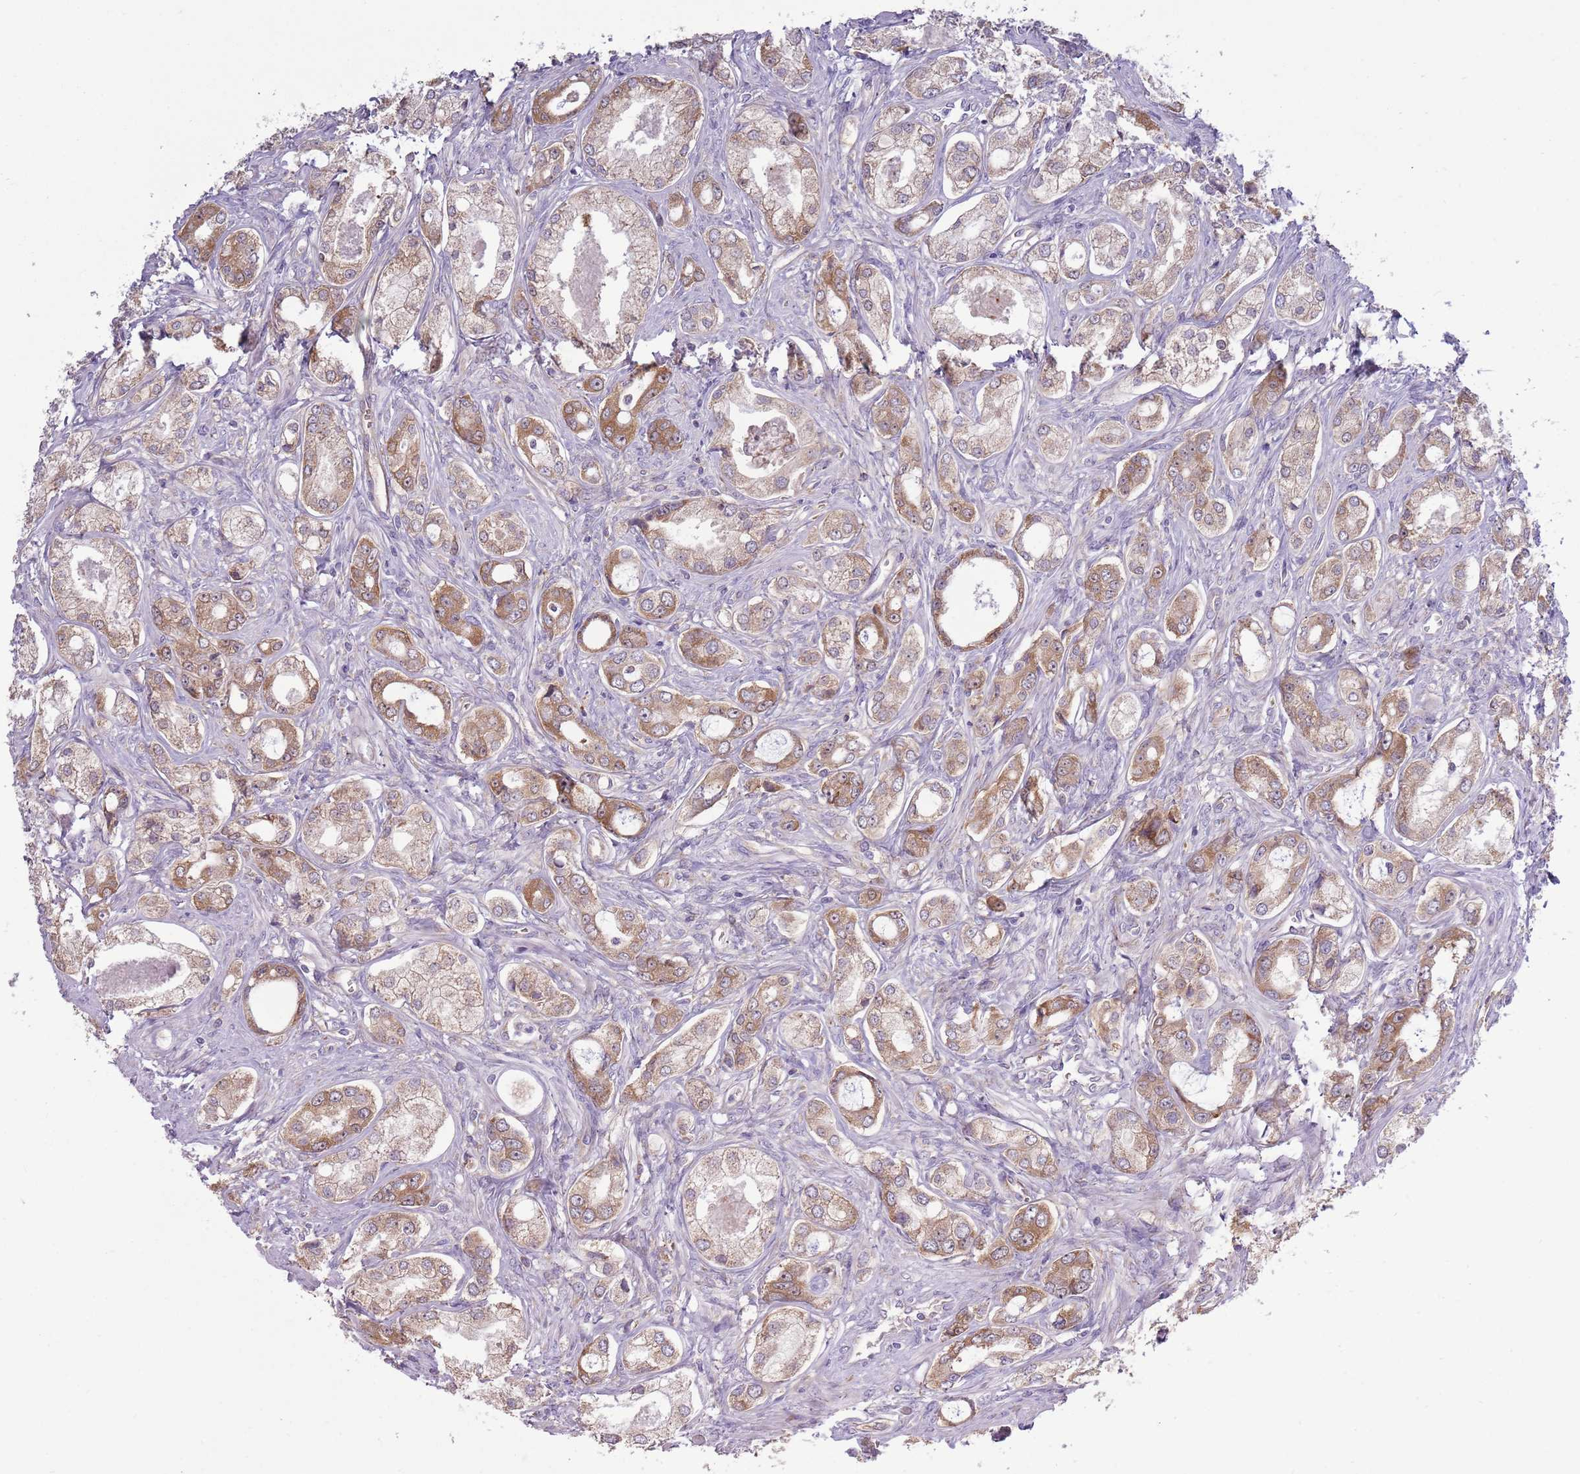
{"staining": {"intensity": "moderate", "quantity": "25%-75%", "location": "cytoplasmic/membranous"}, "tissue": "prostate cancer", "cell_type": "Tumor cells", "image_type": "cancer", "snomed": [{"axis": "morphology", "description": "Adenocarcinoma, Low grade"}, {"axis": "topography", "description": "Prostate"}], "caption": "This micrograph exhibits immunohistochemistry staining of prostate adenocarcinoma (low-grade), with medium moderate cytoplasmic/membranous expression in approximately 25%-75% of tumor cells.", "gene": "RPL17-C18orf32", "patient": {"sex": "male", "age": 68}}